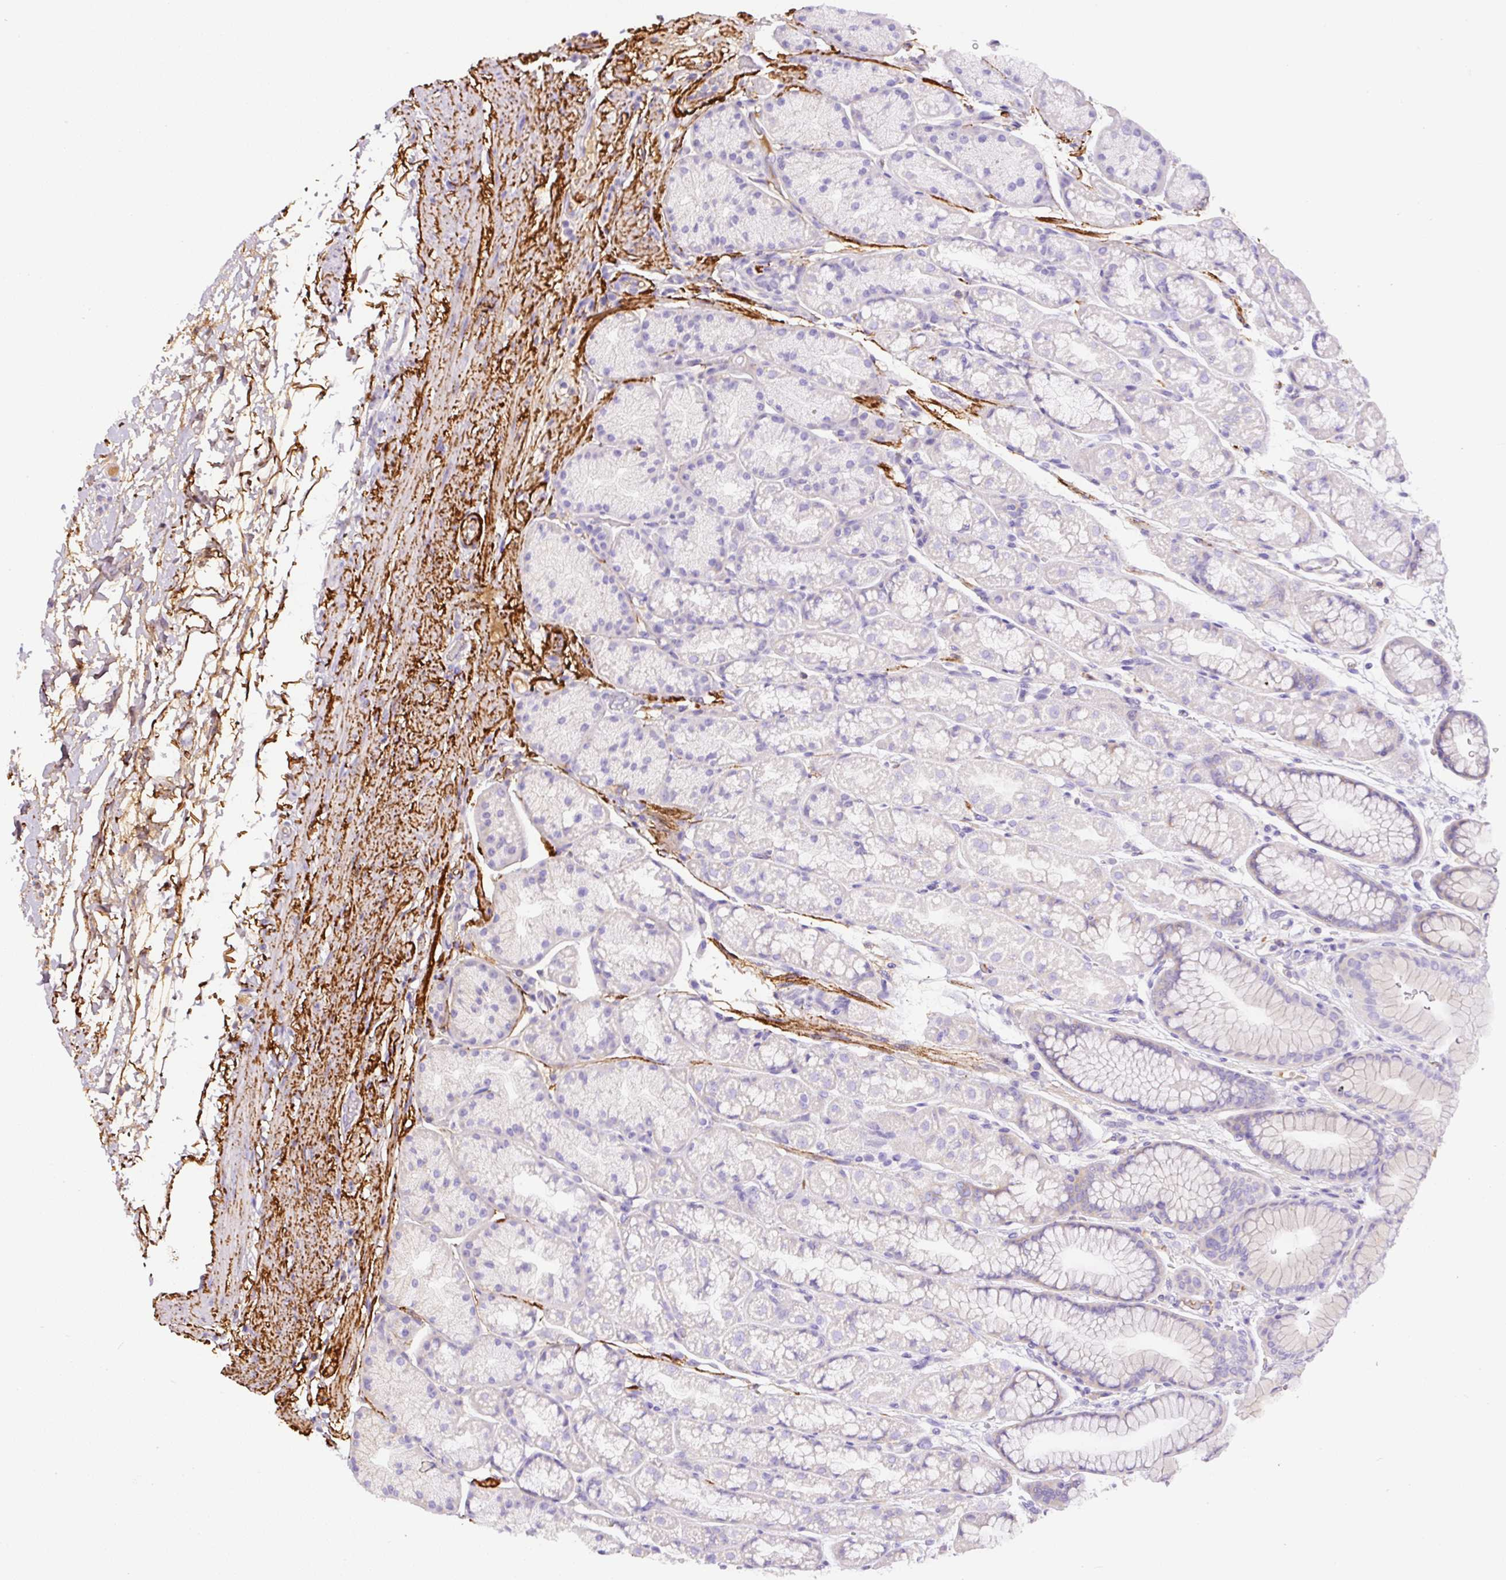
{"staining": {"intensity": "negative", "quantity": "none", "location": "none"}, "tissue": "stomach", "cell_type": "Glandular cells", "image_type": "normal", "snomed": [{"axis": "morphology", "description": "Normal tissue, NOS"}, {"axis": "topography", "description": "Stomach, lower"}], "caption": "A high-resolution photomicrograph shows immunohistochemistry (IHC) staining of unremarkable stomach, which exhibits no significant expression in glandular cells. Brightfield microscopy of immunohistochemistry (IHC) stained with DAB (brown) and hematoxylin (blue), captured at high magnification.", "gene": "APCS", "patient": {"sex": "male", "age": 67}}